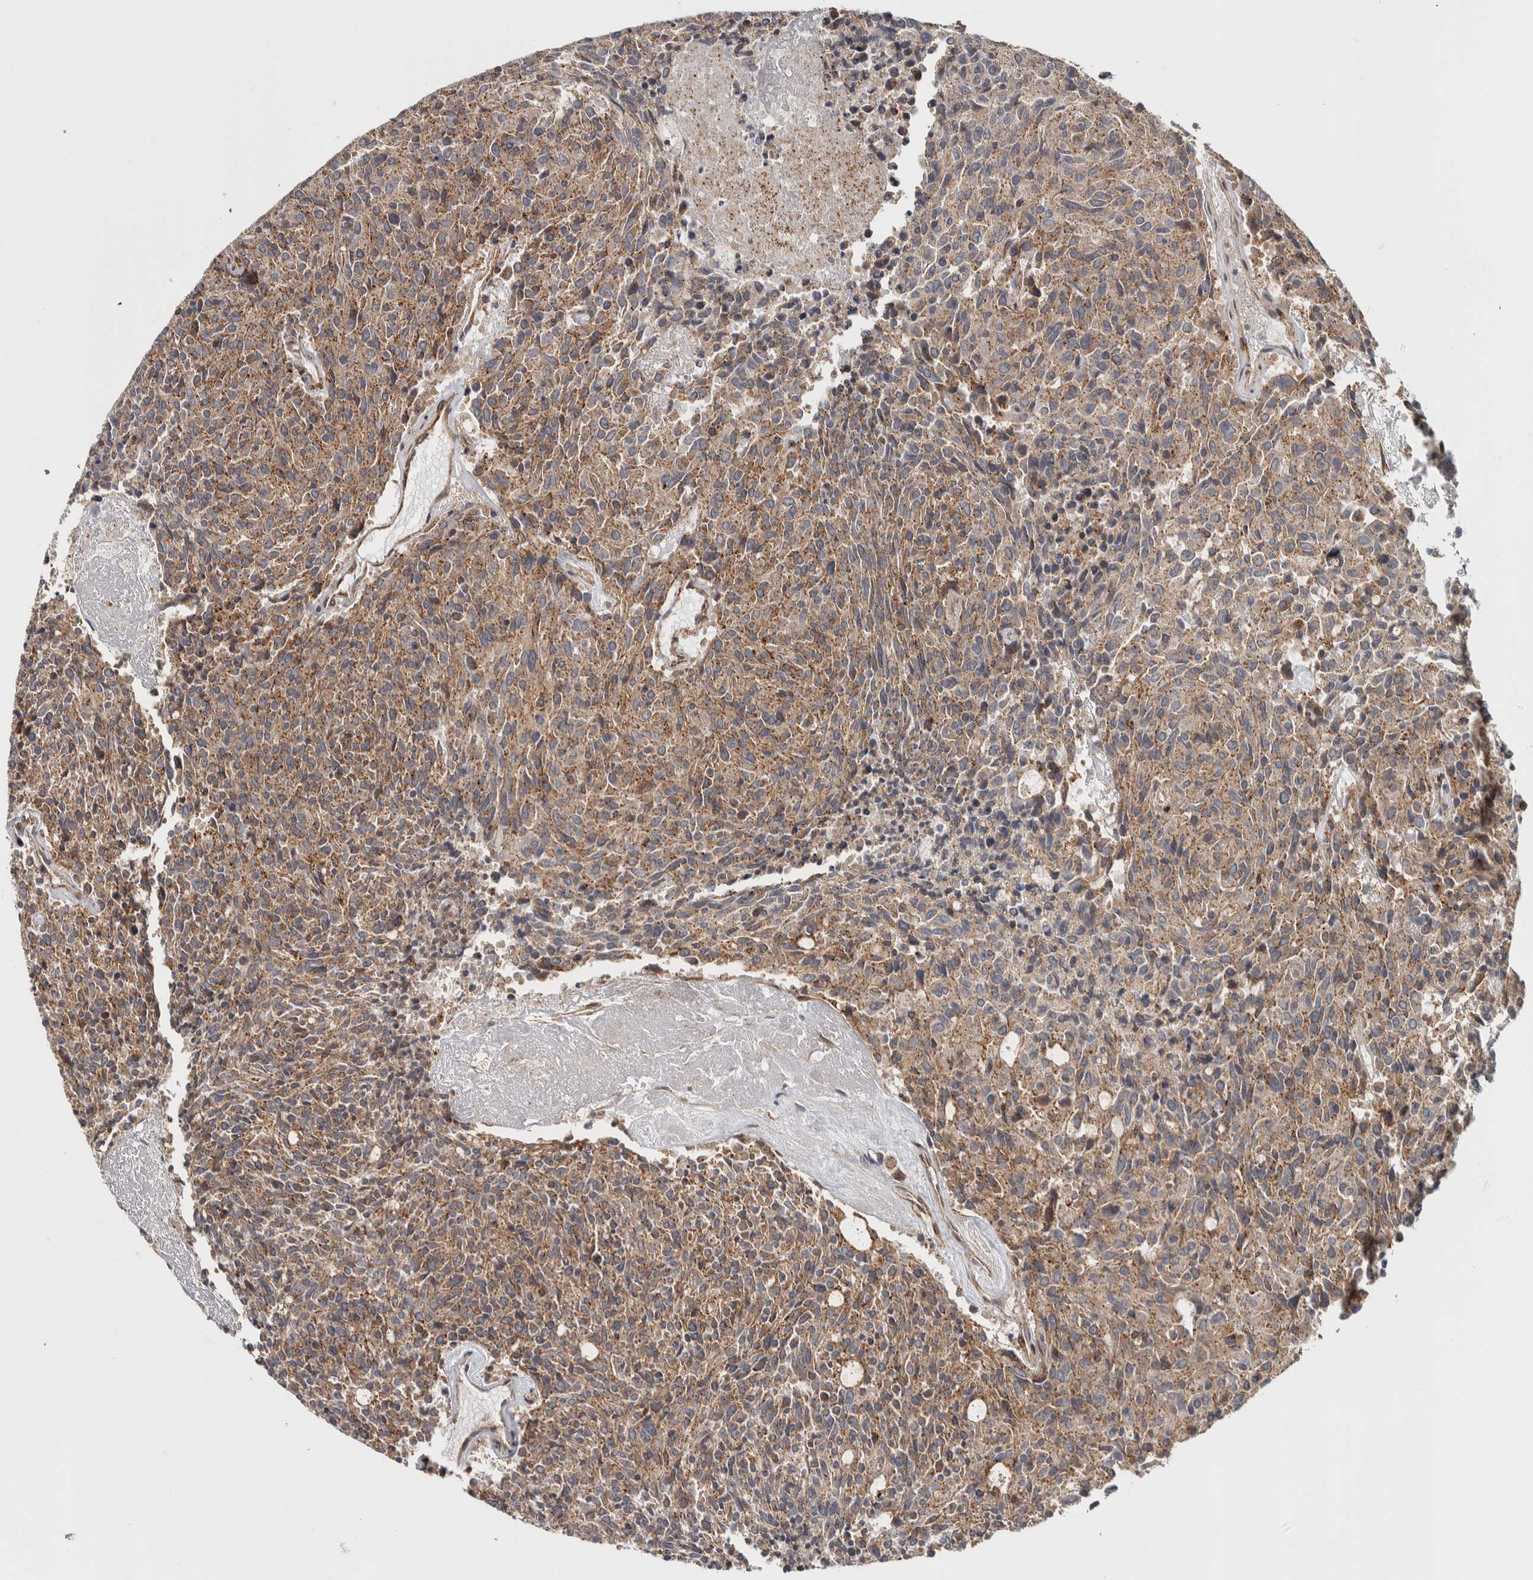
{"staining": {"intensity": "moderate", "quantity": ">75%", "location": "cytoplasmic/membranous"}, "tissue": "carcinoid", "cell_type": "Tumor cells", "image_type": "cancer", "snomed": [{"axis": "morphology", "description": "Carcinoid, malignant, NOS"}, {"axis": "topography", "description": "Pancreas"}], "caption": "Immunohistochemistry (IHC) of malignant carcinoid exhibits medium levels of moderate cytoplasmic/membranous positivity in about >75% of tumor cells. (brown staining indicates protein expression, while blue staining denotes nuclei).", "gene": "CHMP4C", "patient": {"sex": "female", "age": 54}}